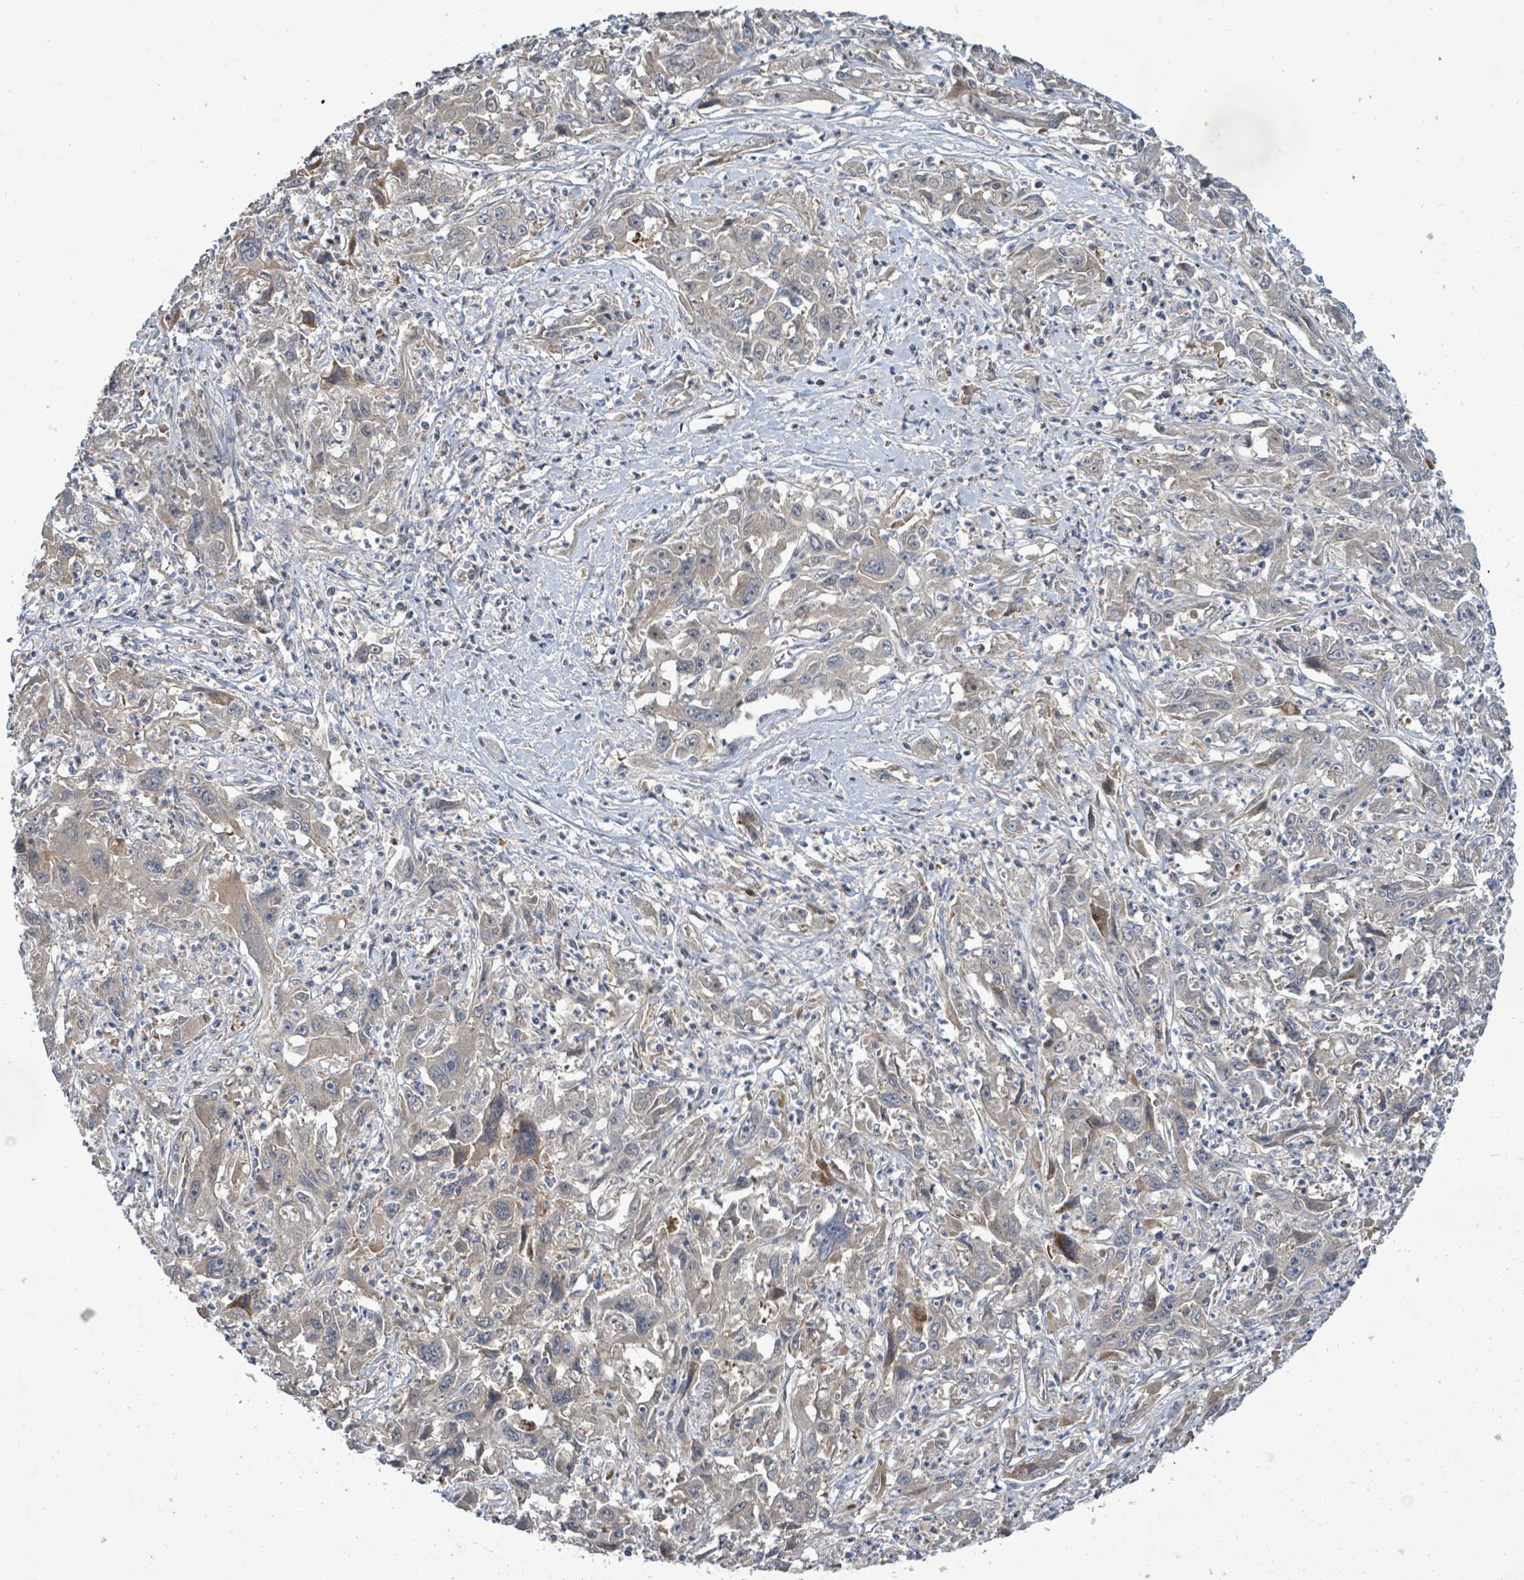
{"staining": {"intensity": "negative", "quantity": "none", "location": "none"}, "tissue": "liver cancer", "cell_type": "Tumor cells", "image_type": "cancer", "snomed": [{"axis": "morphology", "description": "Carcinoma, Hepatocellular, NOS"}, {"axis": "topography", "description": "Liver"}], "caption": "Liver cancer was stained to show a protein in brown. There is no significant positivity in tumor cells. (DAB (3,3'-diaminobenzidine) immunohistochemistry (IHC), high magnification).", "gene": "KBTBD11", "patient": {"sex": "male", "age": 63}}